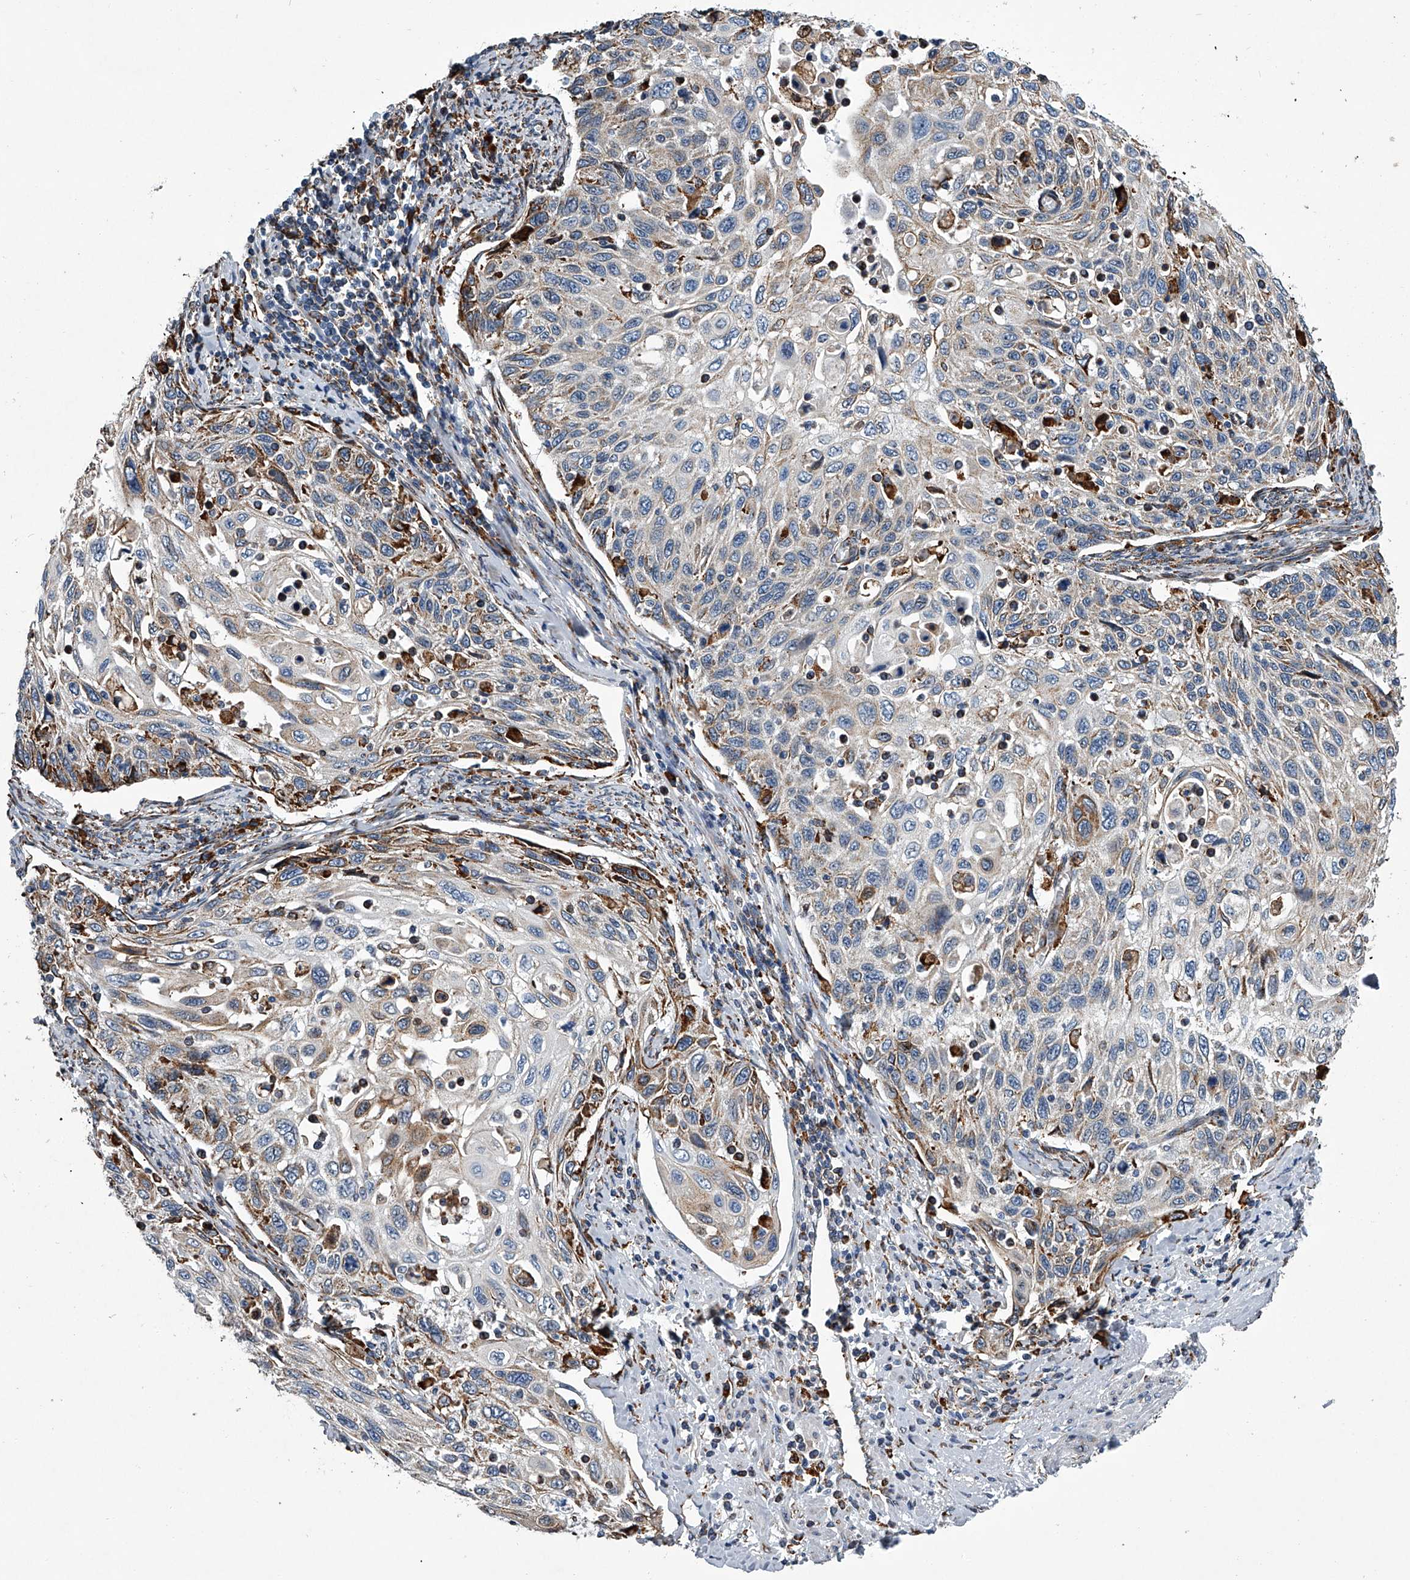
{"staining": {"intensity": "moderate", "quantity": "<25%", "location": "cytoplasmic/membranous"}, "tissue": "cervical cancer", "cell_type": "Tumor cells", "image_type": "cancer", "snomed": [{"axis": "morphology", "description": "Squamous cell carcinoma, NOS"}, {"axis": "topography", "description": "Cervix"}], "caption": "A brown stain labels moderate cytoplasmic/membranous staining of a protein in human squamous cell carcinoma (cervical) tumor cells.", "gene": "TMEM63C", "patient": {"sex": "female", "age": 70}}